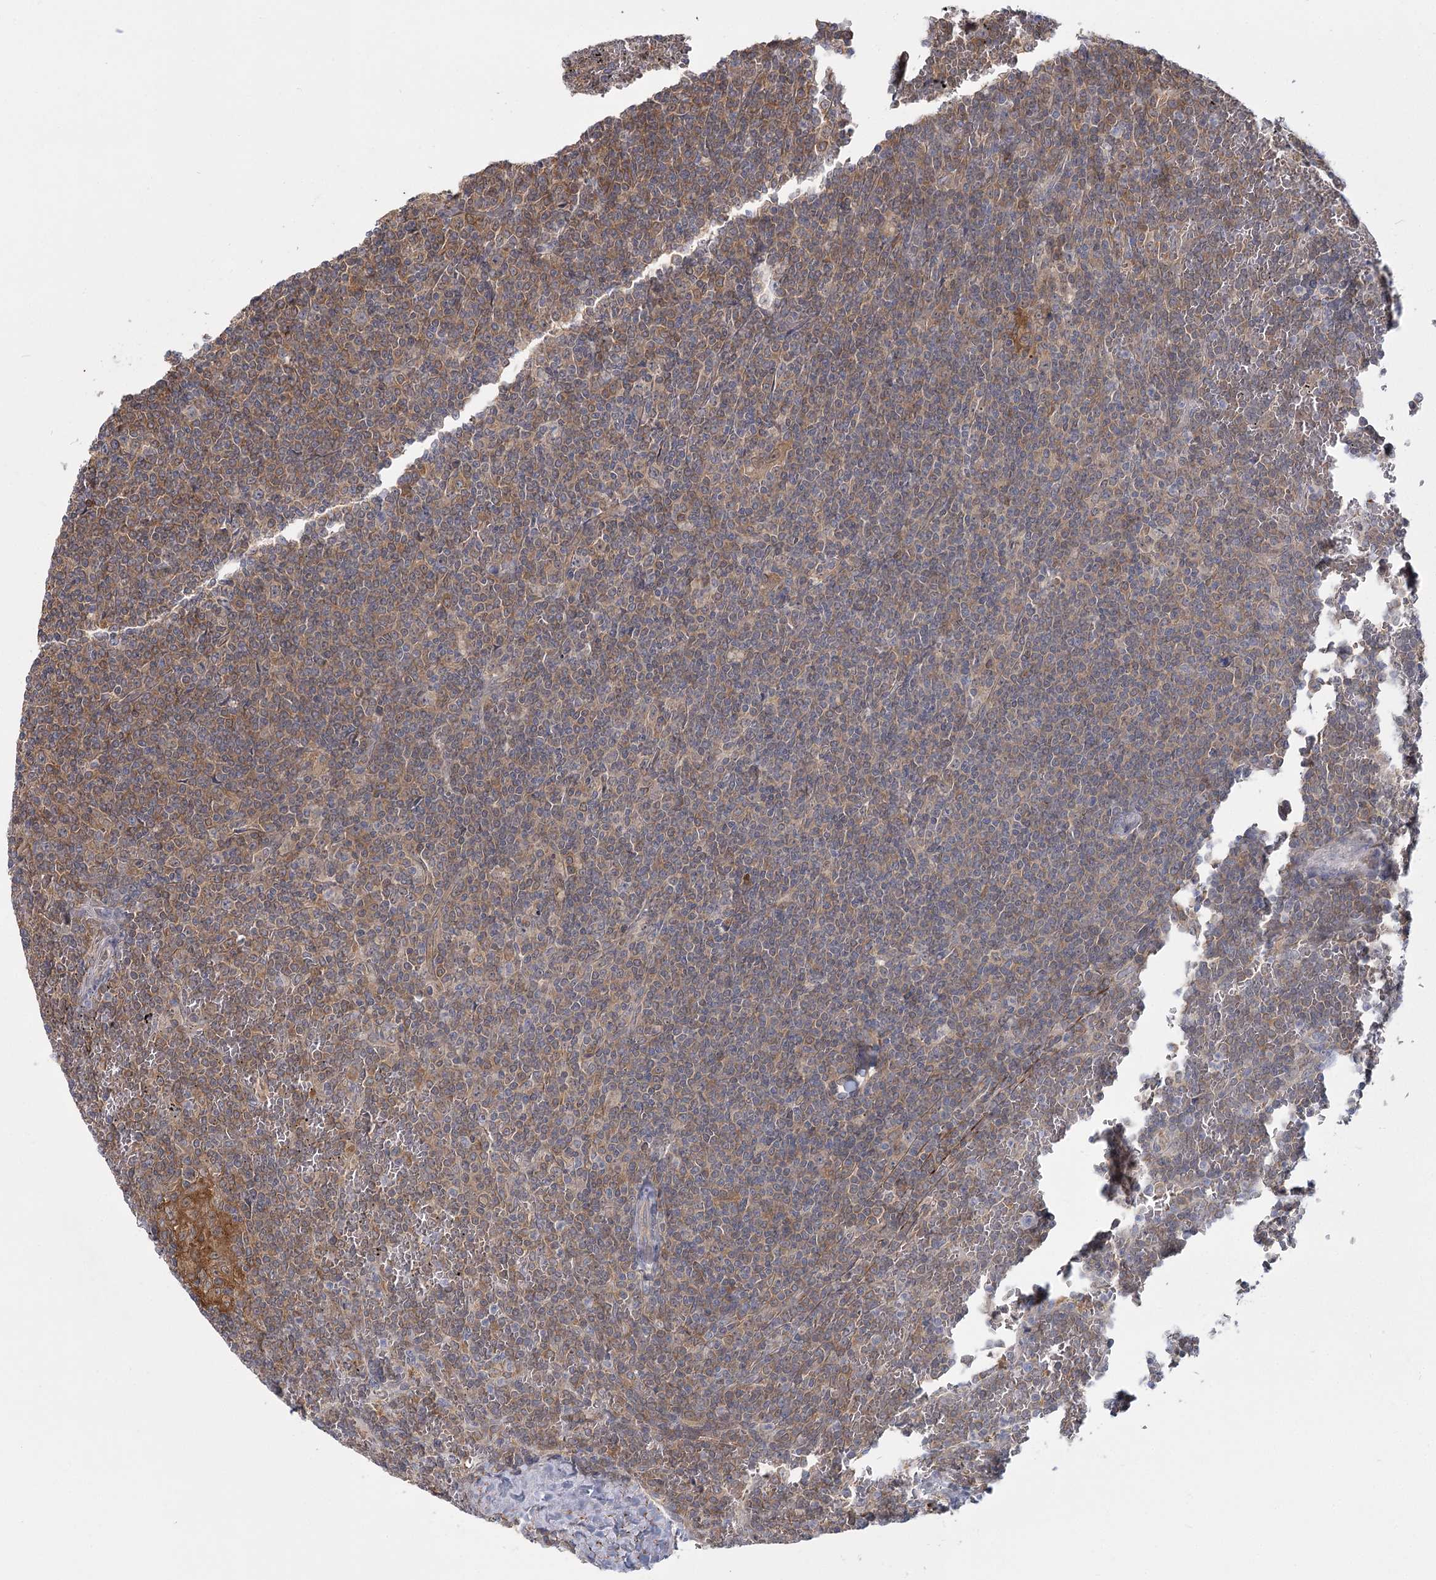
{"staining": {"intensity": "moderate", "quantity": "25%-75%", "location": "cytoplasmic/membranous"}, "tissue": "lymphoma", "cell_type": "Tumor cells", "image_type": "cancer", "snomed": [{"axis": "morphology", "description": "Malignant lymphoma, non-Hodgkin's type, Low grade"}, {"axis": "topography", "description": "Spleen"}], "caption": "A high-resolution micrograph shows IHC staining of lymphoma, which displays moderate cytoplasmic/membranous expression in approximately 25%-75% of tumor cells. (DAB (3,3'-diaminobenzidine) IHC with brightfield microscopy, high magnification).", "gene": "USP11", "patient": {"sex": "female", "age": 19}}